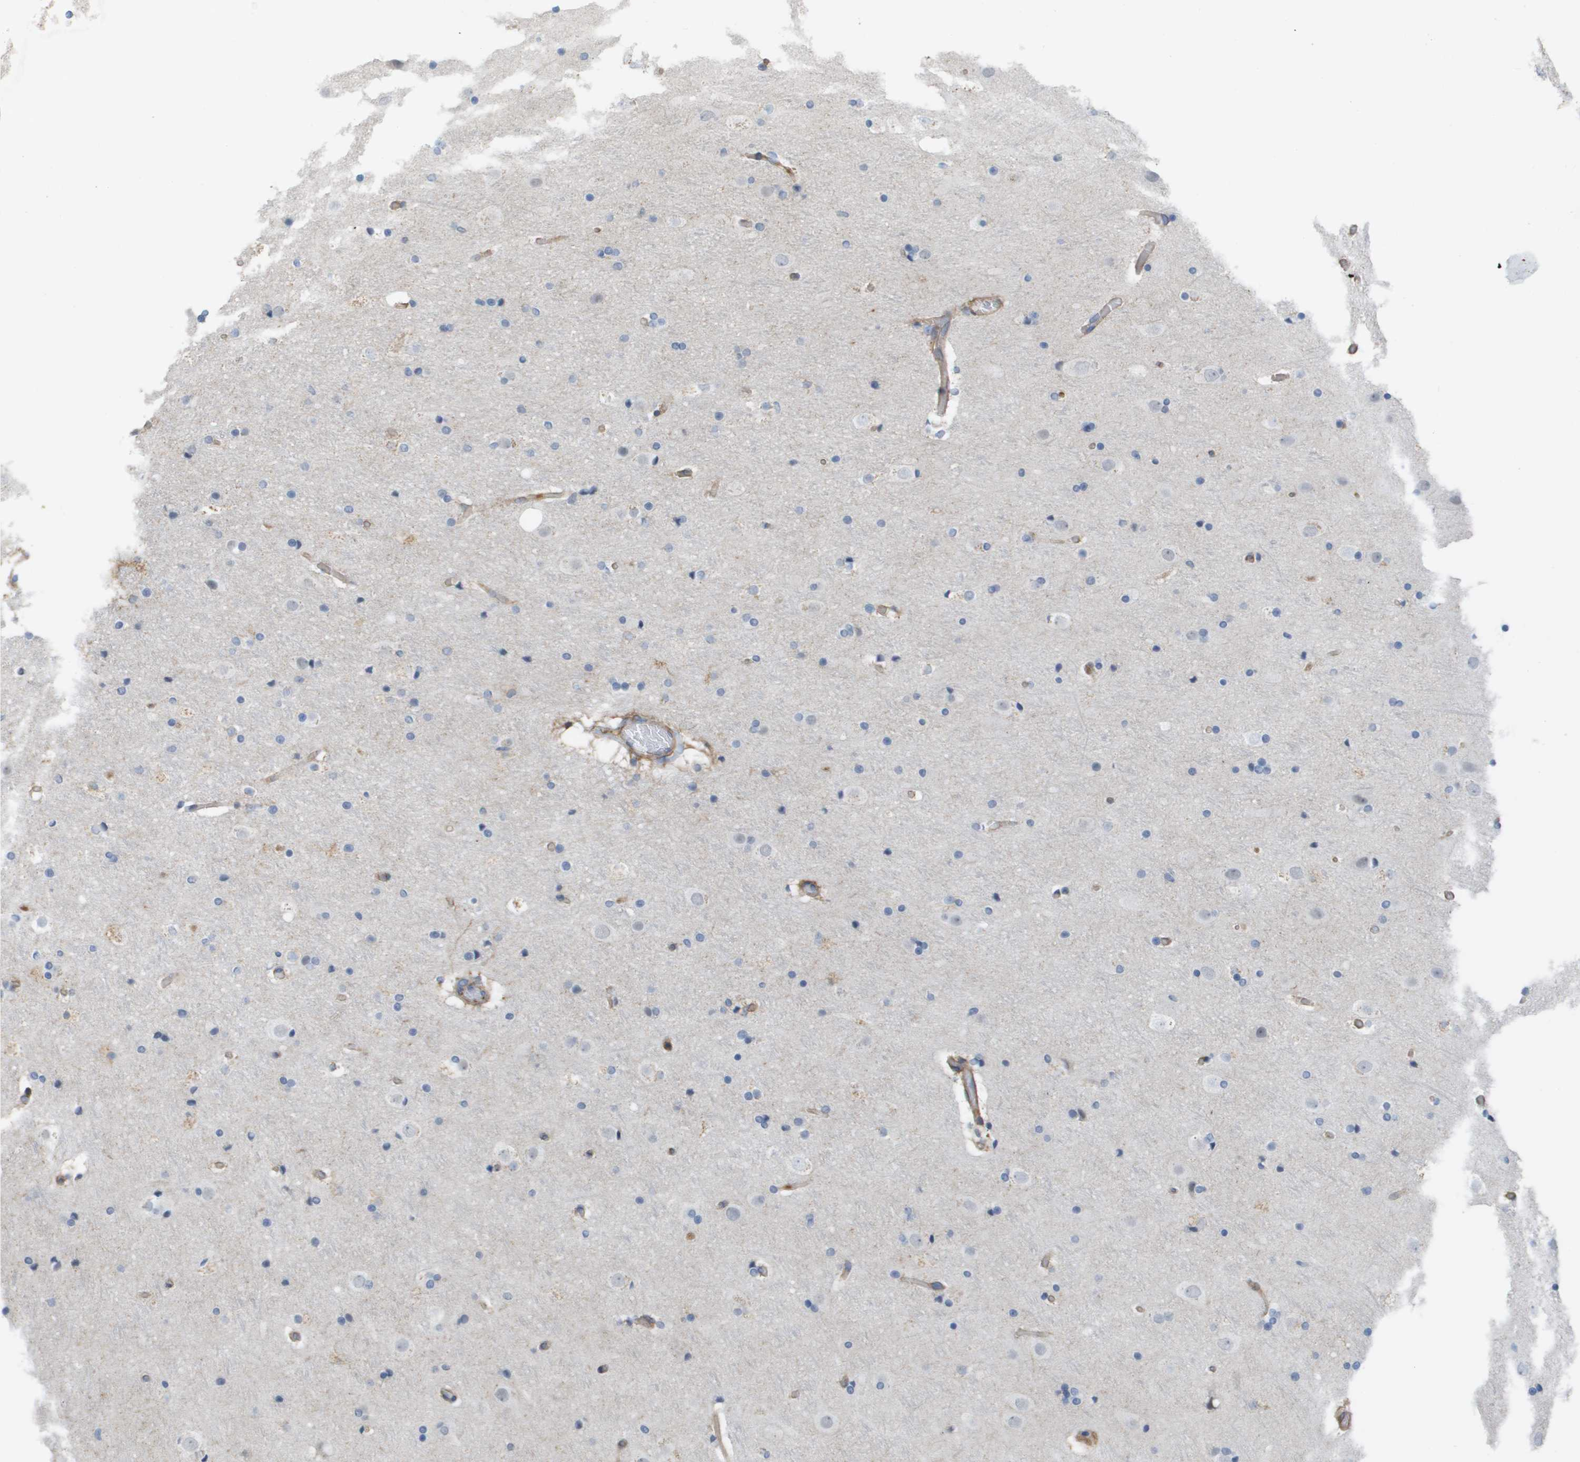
{"staining": {"intensity": "moderate", "quantity": ">75%", "location": "cytoplasmic/membranous"}, "tissue": "cerebral cortex", "cell_type": "Endothelial cells", "image_type": "normal", "snomed": [{"axis": "morphology", "description": "Normal tissue, NOS"}, {"axis": "topography", "description": "Cerebral cortex"}], "caption": "Human cerebral cortex stained with a brown dye displays moderate cytoplasmic/membranous positive staining in about >75% of endothelial cells.", "gene": "MTARC2", "patient": {"sex": "male", "age": 57}}